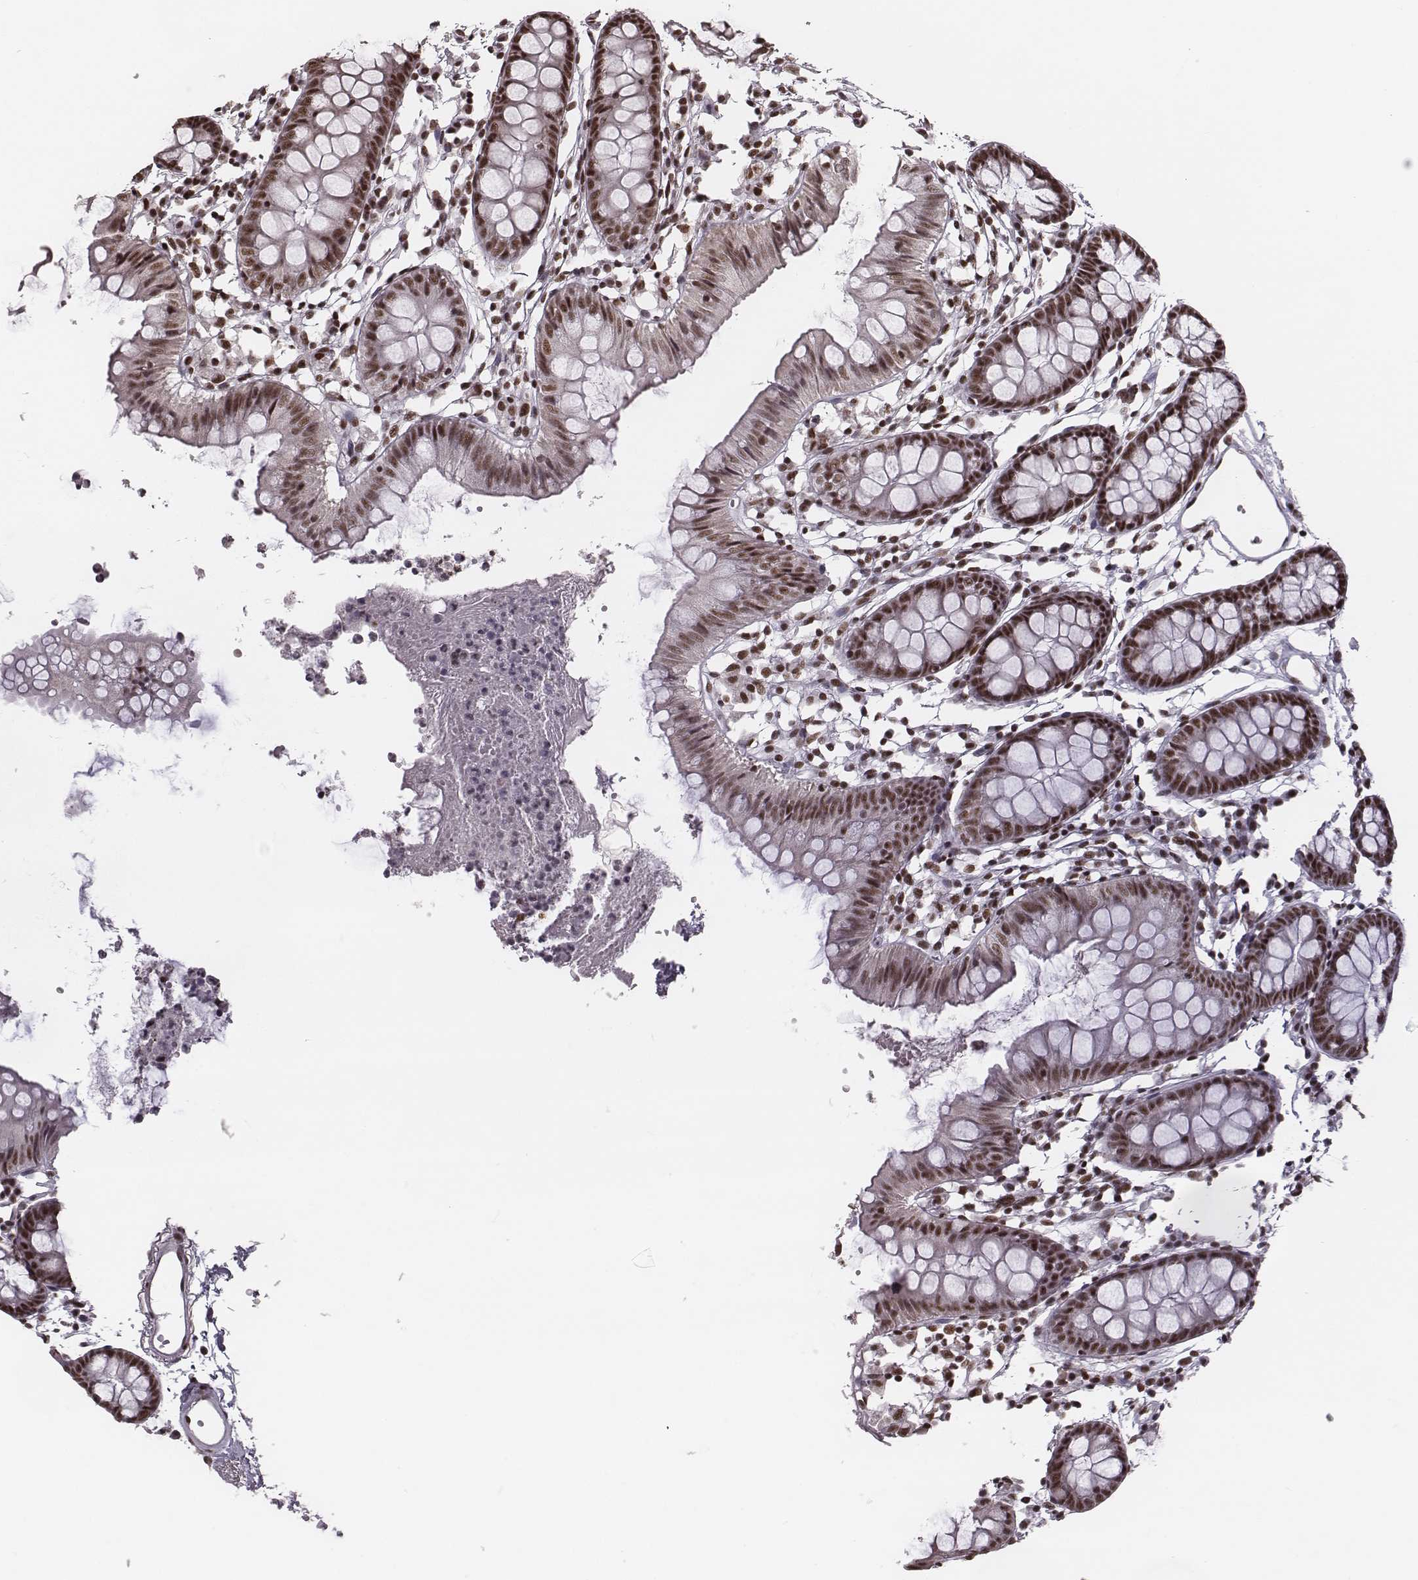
{"staining": {"intensity": "strong", "quantity": ">75%", "location": "nuclear"}, "tissue": "colon", "cell_type": "Endothelial cells", "image_type": "normal", "snomed": [{"axis": "morphology", "description": "Normal tissue, NOS"}, {"axis": "topography", "description": "Colon"}], "caption": "DAB immunohistochemical staining of normal colon demonstrates strong nuclear protein staining in approximately >75% of endothelial cells. (brown staining indicates protein expression, while blue staining denotes nuclei).", "gene": "LUC7L", "patient": {"sex": "female", "age": 84}}